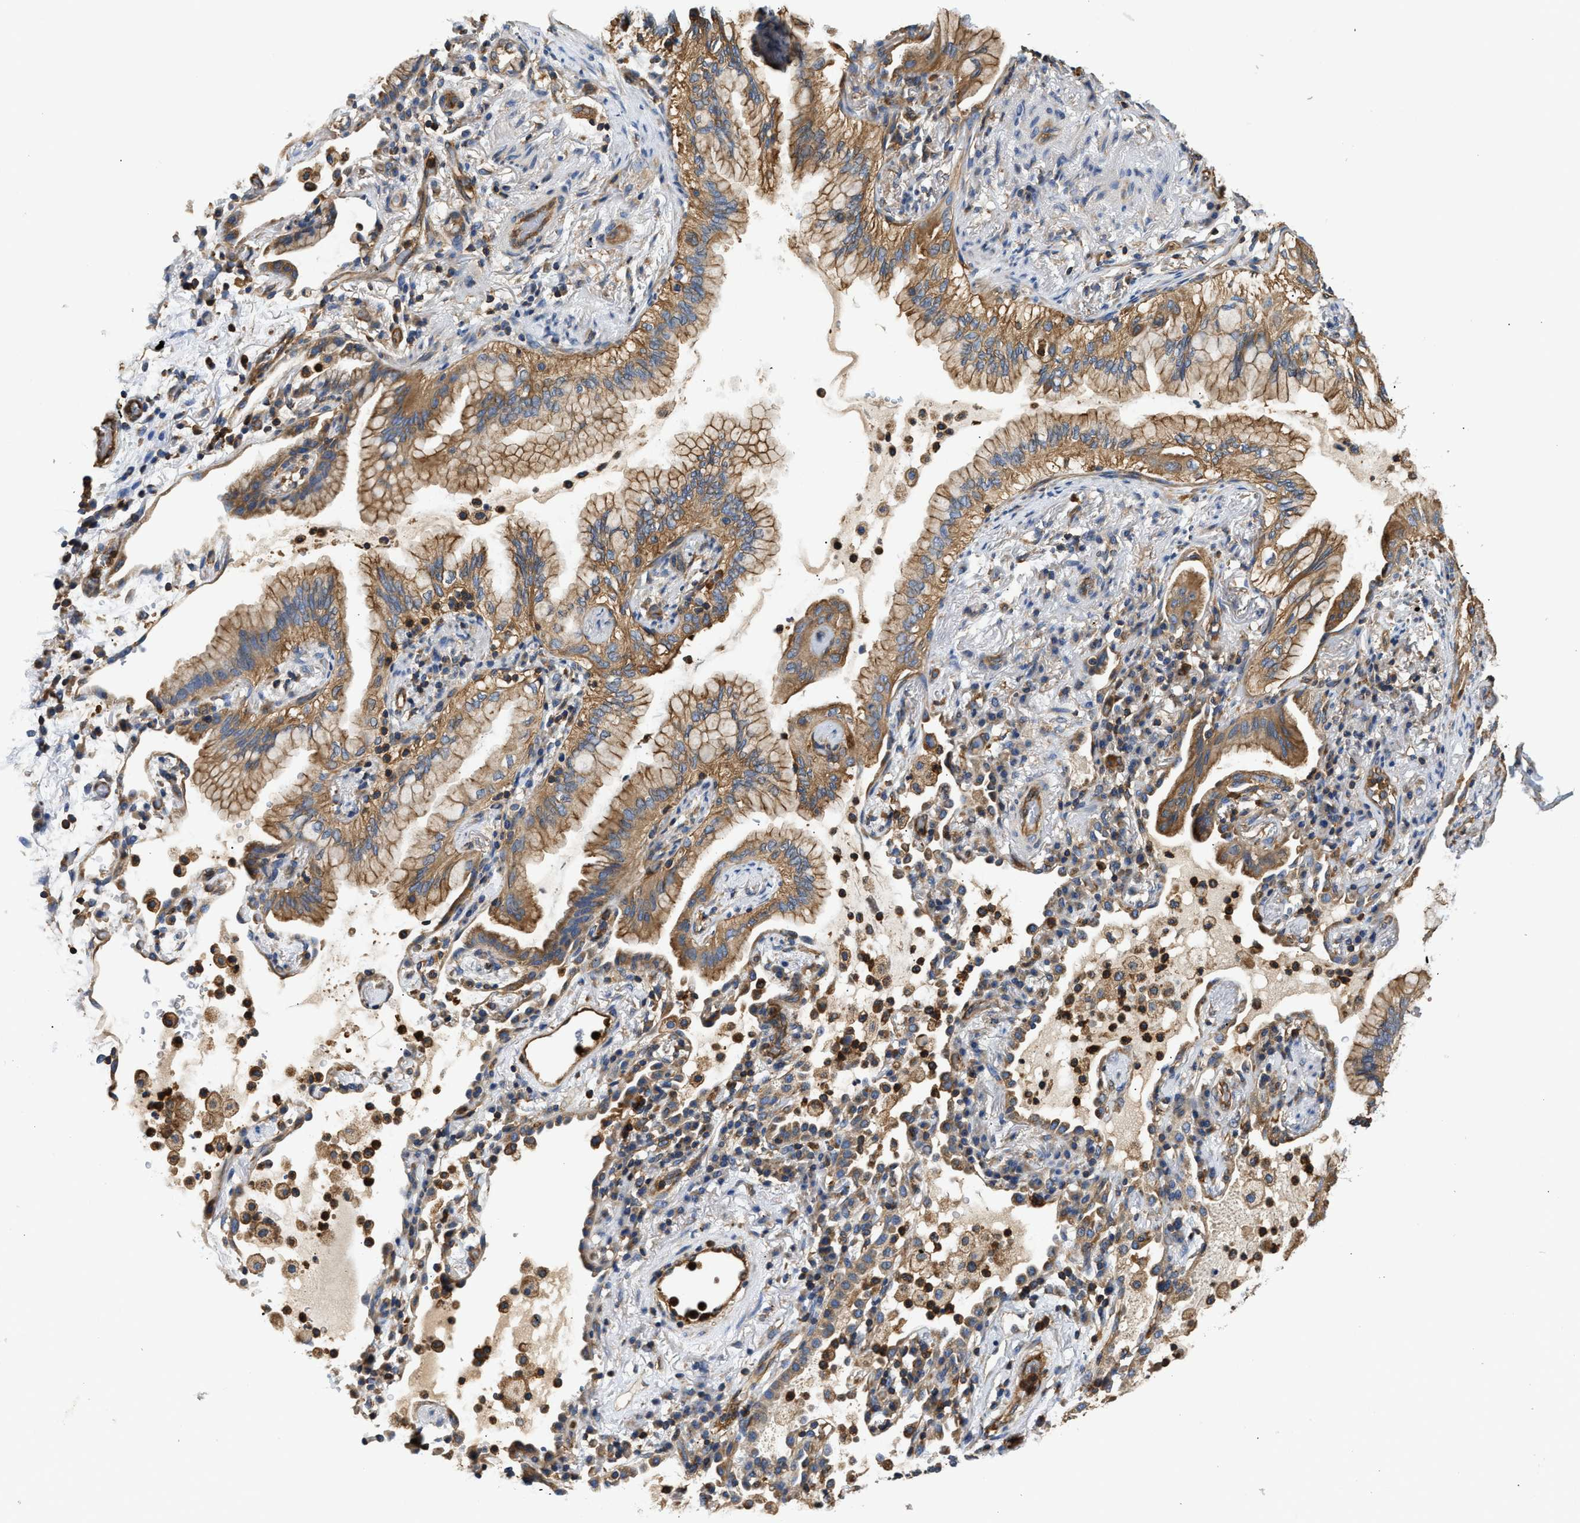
{"staining": {"intensity": "moderate", "quantity": ">75%", "location": "cytoplasmic/membranous"}, "tissue": "lung cancer", "cell_type": "Tumor cells", "image_type": "cancer", "snomed": [{"axis": "morphology", "description": "Adenocarcinoma, NOS"}, {"axis": "topography", "description": "Lung"}], "caption": "Immunohistochemical staining of lung cancer (adenocarcinoma) exhibits medium levels of moderate cytoplasmic/membranous protein expression in about >75% of tumor cells.", "gene": "SAMD9L", "patient": {"sex": "female", "age": 70}}